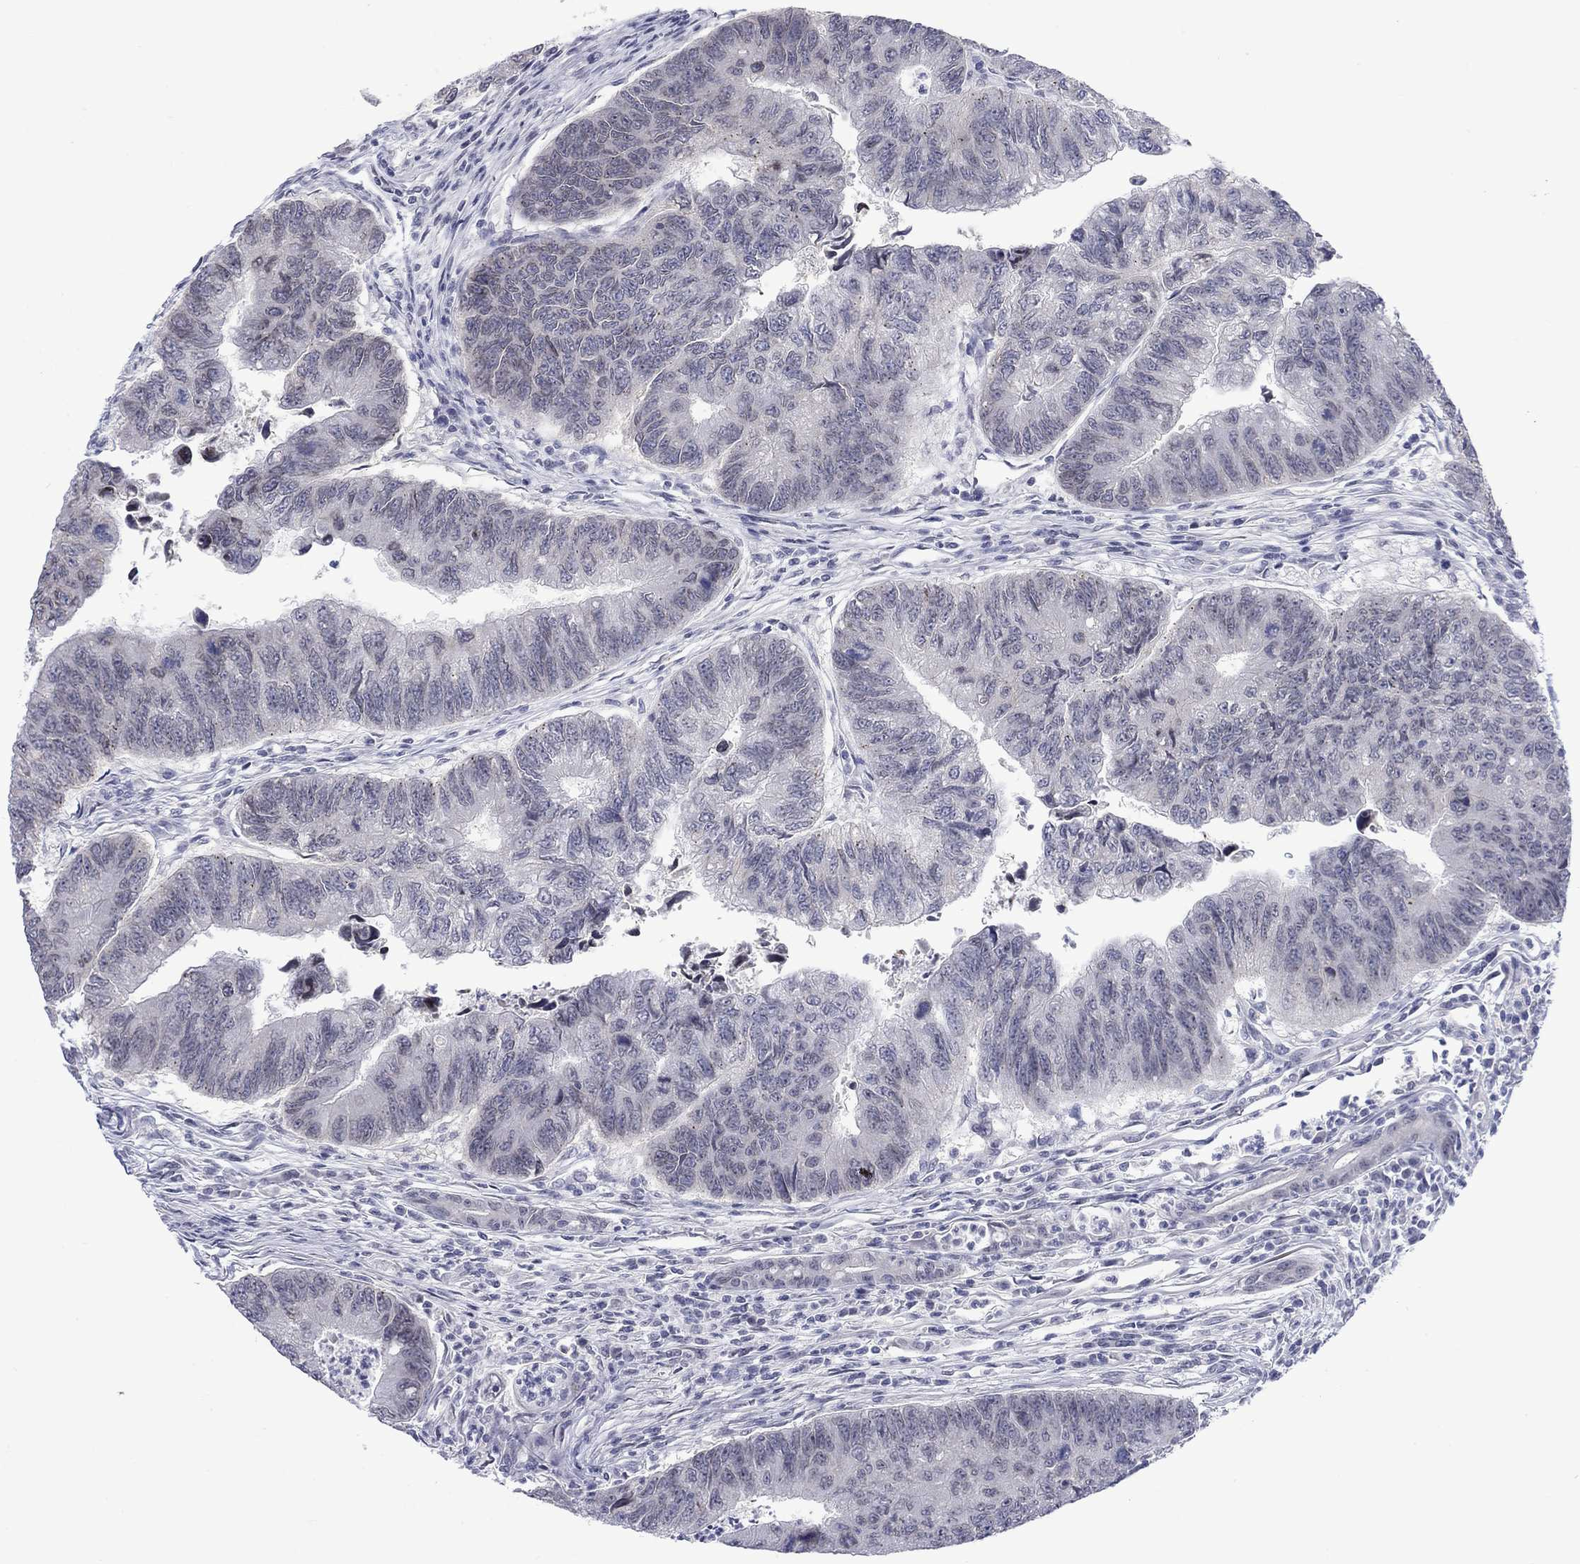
{"staining": {"intensity": "negative", "quantity": "none", "location": "none"}, "tissue": "colorectal cancer", "cell_type": "Tumor cells", "image_type": "cancer", "snomed": [{"axis": "morphology", "description": "Adenocarcinoma, NOS"}, {"axis": "topography", "description": "Colon"}], "caption": "High magnification brightfield microscopy of colorectal cancer (adenocarcinoma) stained with DAB (brown) and counterstained with hematoxylin (blue): tumor cells show no significant expression.", "gene": "NSMF", "patient": {"sex": "female", "age": 65}}